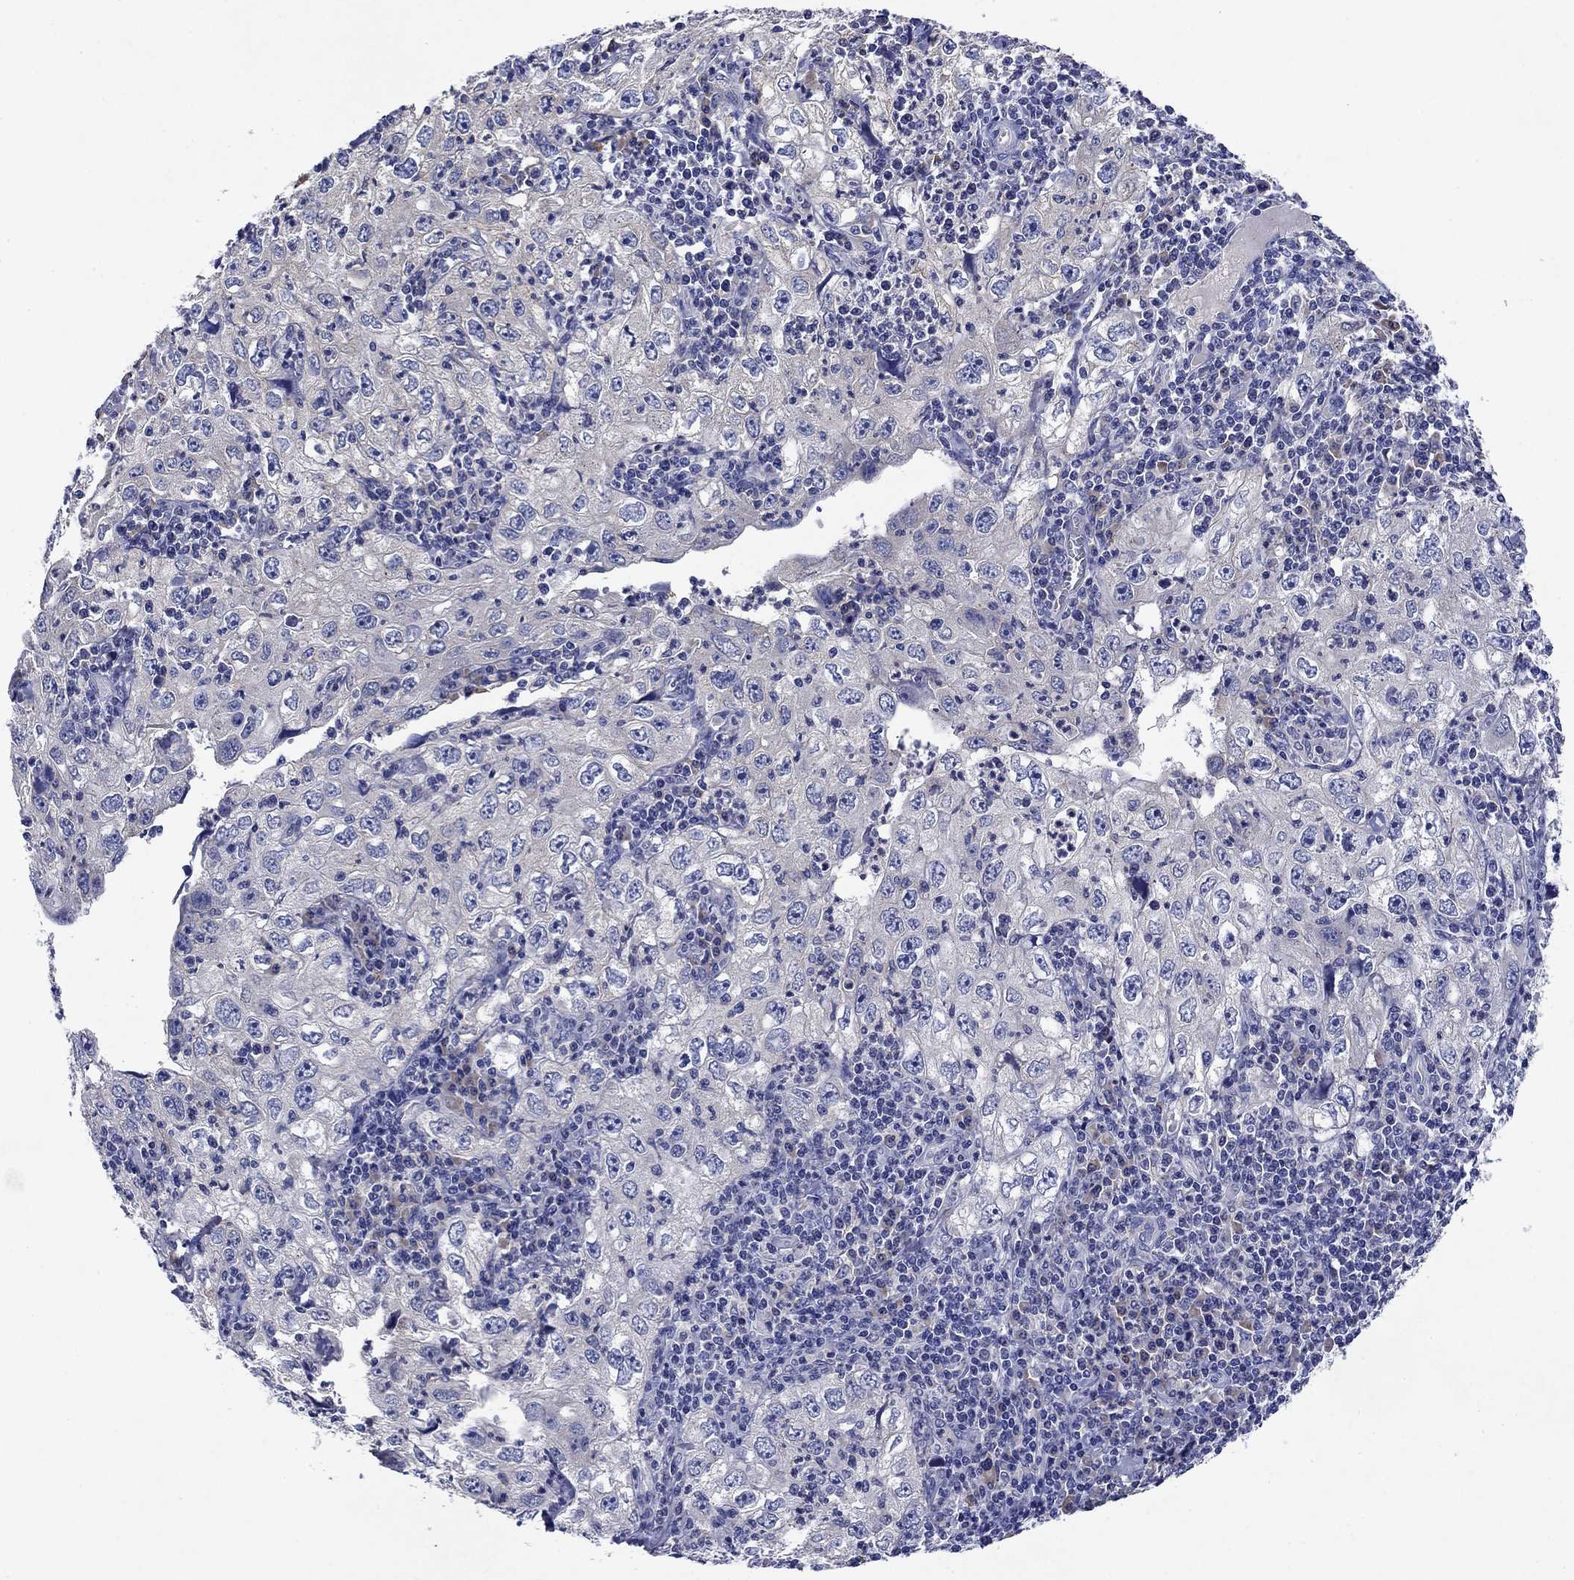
{"staining": {"intensity": "negative", "quantity": "none", "location": "none"}, "tissue": "cervical cancer", "cell_type": "Tumor cells", "image_type": "cancer", "snomed": [{"axis": "morphology", "description": "Squamous cell carcinoma, NOS"}, {"axis": "topography", "description": "Cervix"}], "caption": "This photomicrograph is of cervical cancer stained with immunohistochemistry to label a protein in brown with the nuclei are counter-stained blue. There is no staining in tumor cells. (Brightfield microscopy of DAB (3,3'-diaminobenzidine) immunohistochemistry (IHC) at high magnification).", "gene": "SULT2B1", "patient": {"sex": "female", "age": 24}}